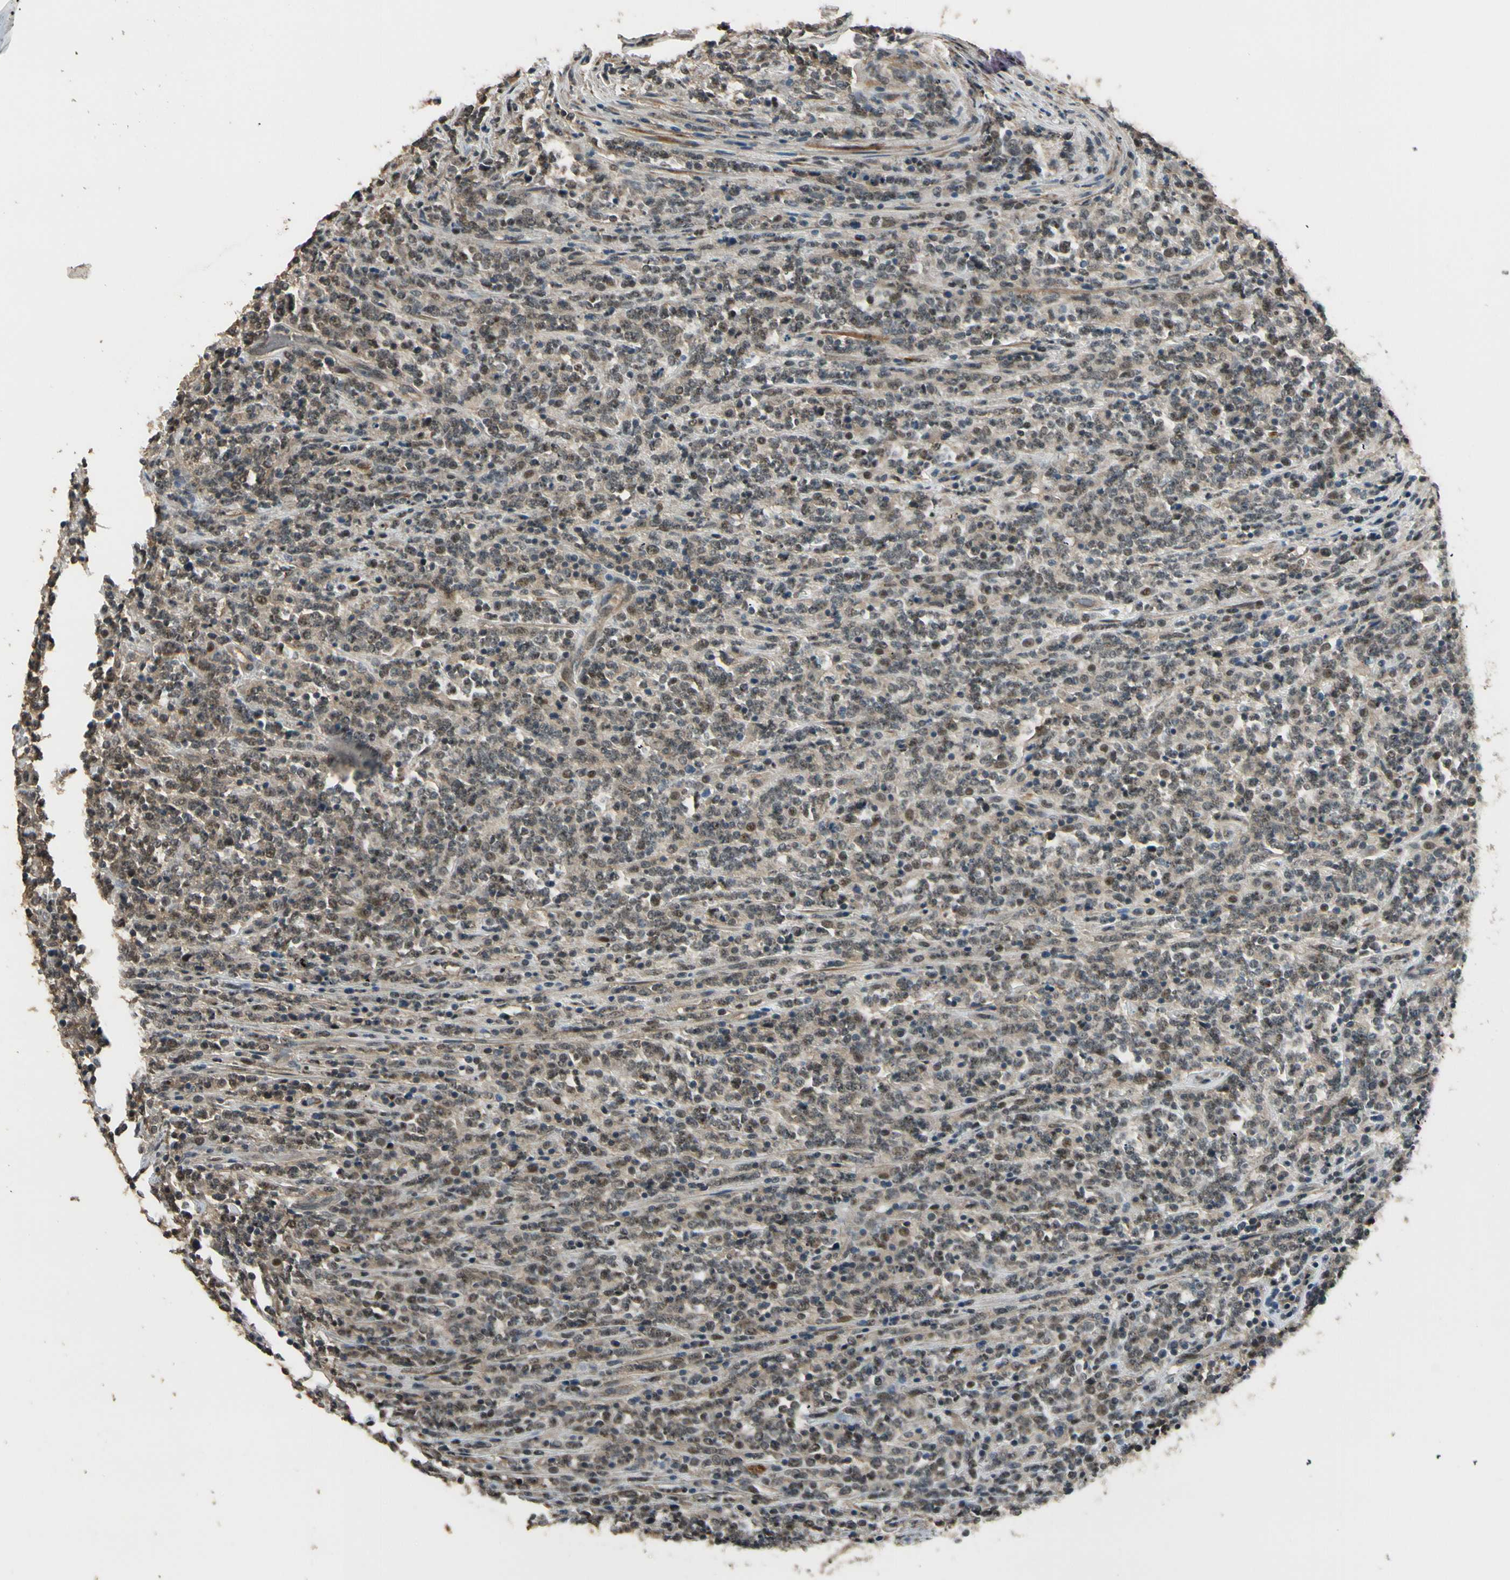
{"staining": {"intensity": "moderate", "quantity": "25%-75%", "location": "cytoplasmic/membranous,nuclear"}, "tissue": "lymphoma", "cell_type": "Tumor cells", "image_type": "cancer", "snomed": [{"axis": "morphology", "description": "Malignant lymphoma, non-Hodgkin's type, High grade"}, {"axis": "topography", "description": "Soft tissue"}], "caption": "An immunohistochemistry (IHC) histopathology image of neoplastic tissue is shown. Protein staining in brown shows moderate cytoplasmic/membranous and nuclear positivity in lymphoma within tumor cells.", "gene": "MCPH1", "patient": {"sex": "male", "age": 18}}